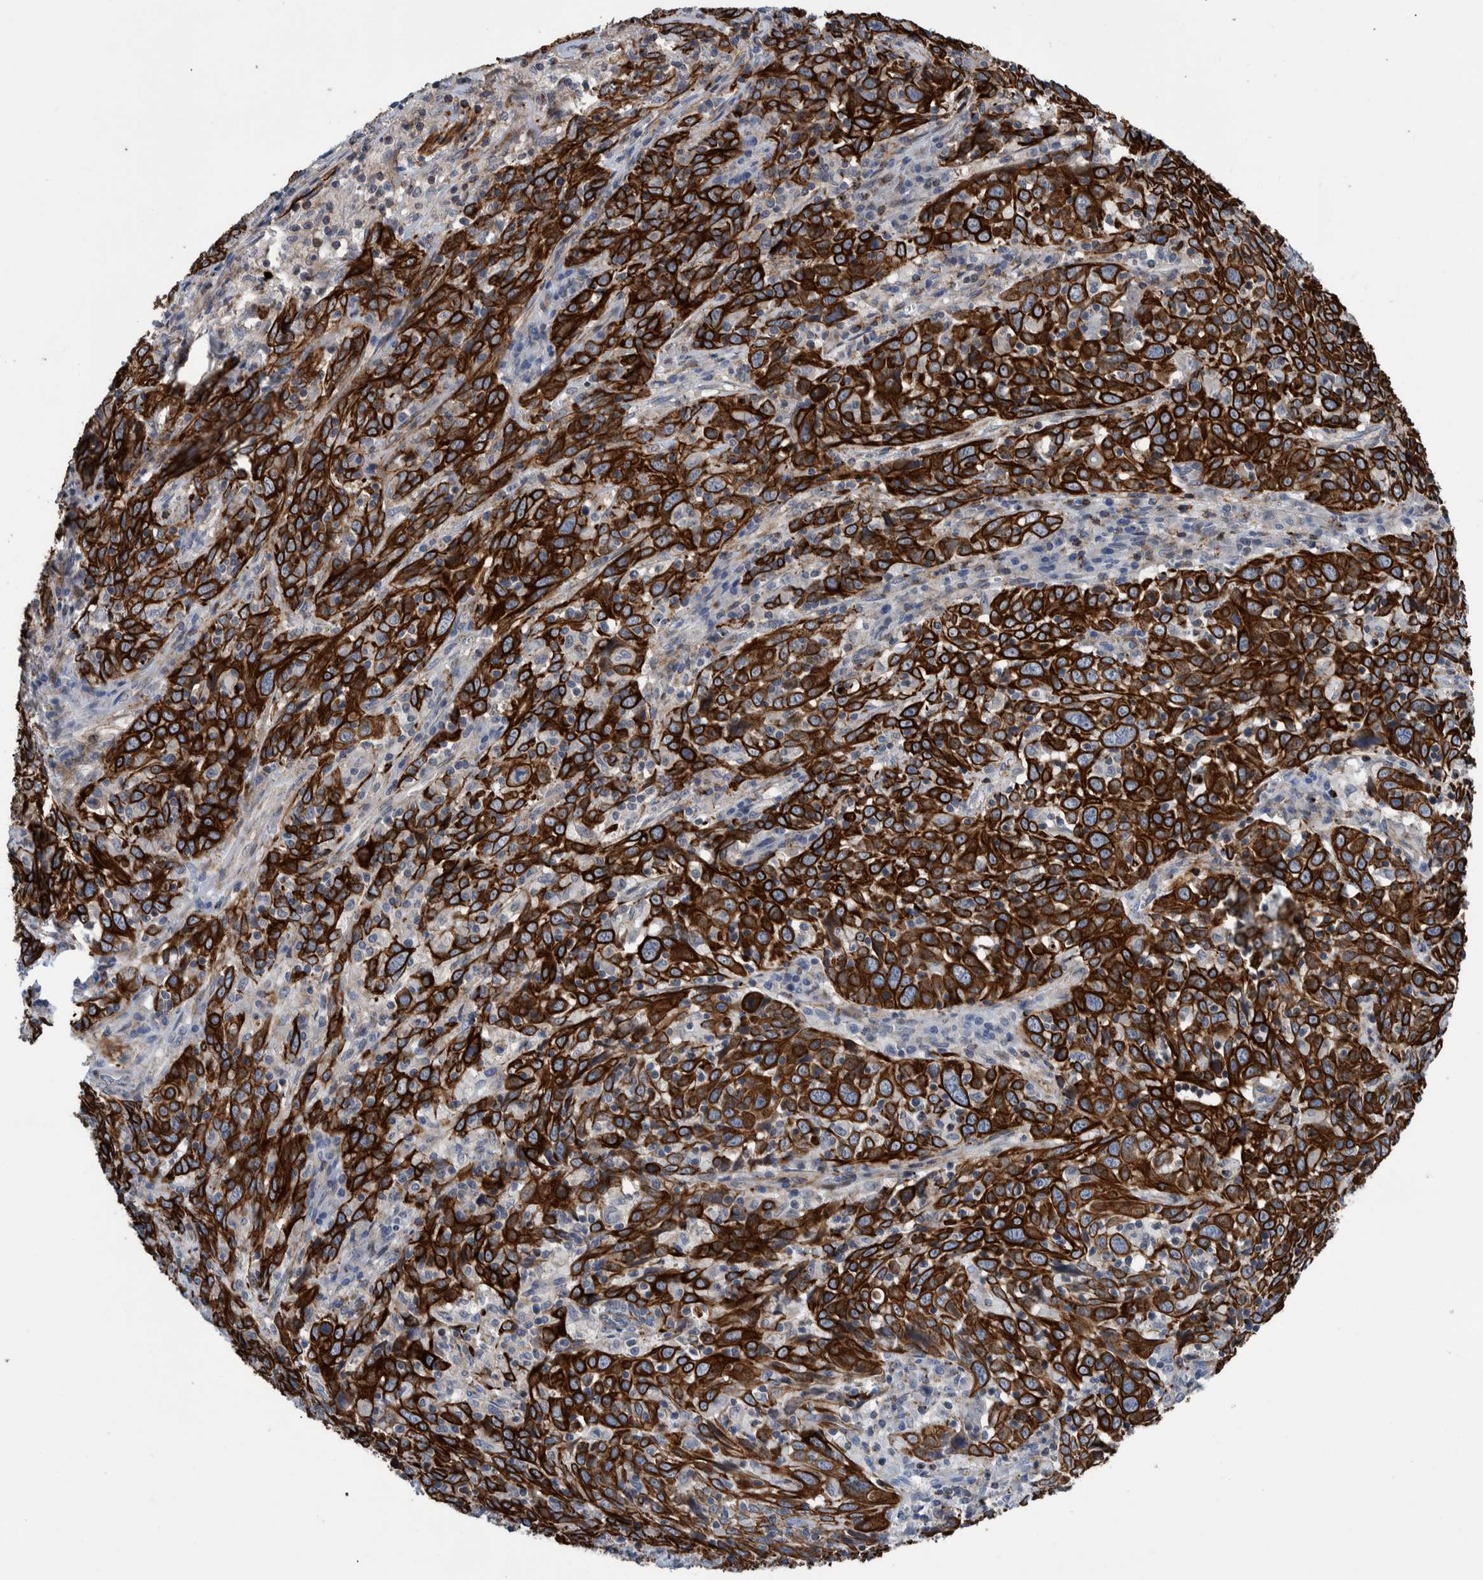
{"staining": {"intensity": "strong", "quantity": ">75%", "location": "cytoplasmic/membranous"}, "tissue": "cervical cancer", "cell_type": "Tumor cells", "image_type": "cancer", "snomed": [{"axis": "morphology", "description": "Squamous cell carcinoma, NOS"}, {"axis": "topography", "description": "Cervix"}], "caption": "Immunohistochemistry micrograph of cervical cancer stained for a protein (brown), which shows high levels of strong cytoplasmic/membranous expression in about >75% of tumor cells.", "gene": "MKS1", "patient": {"sex": "female", "age": 46}}